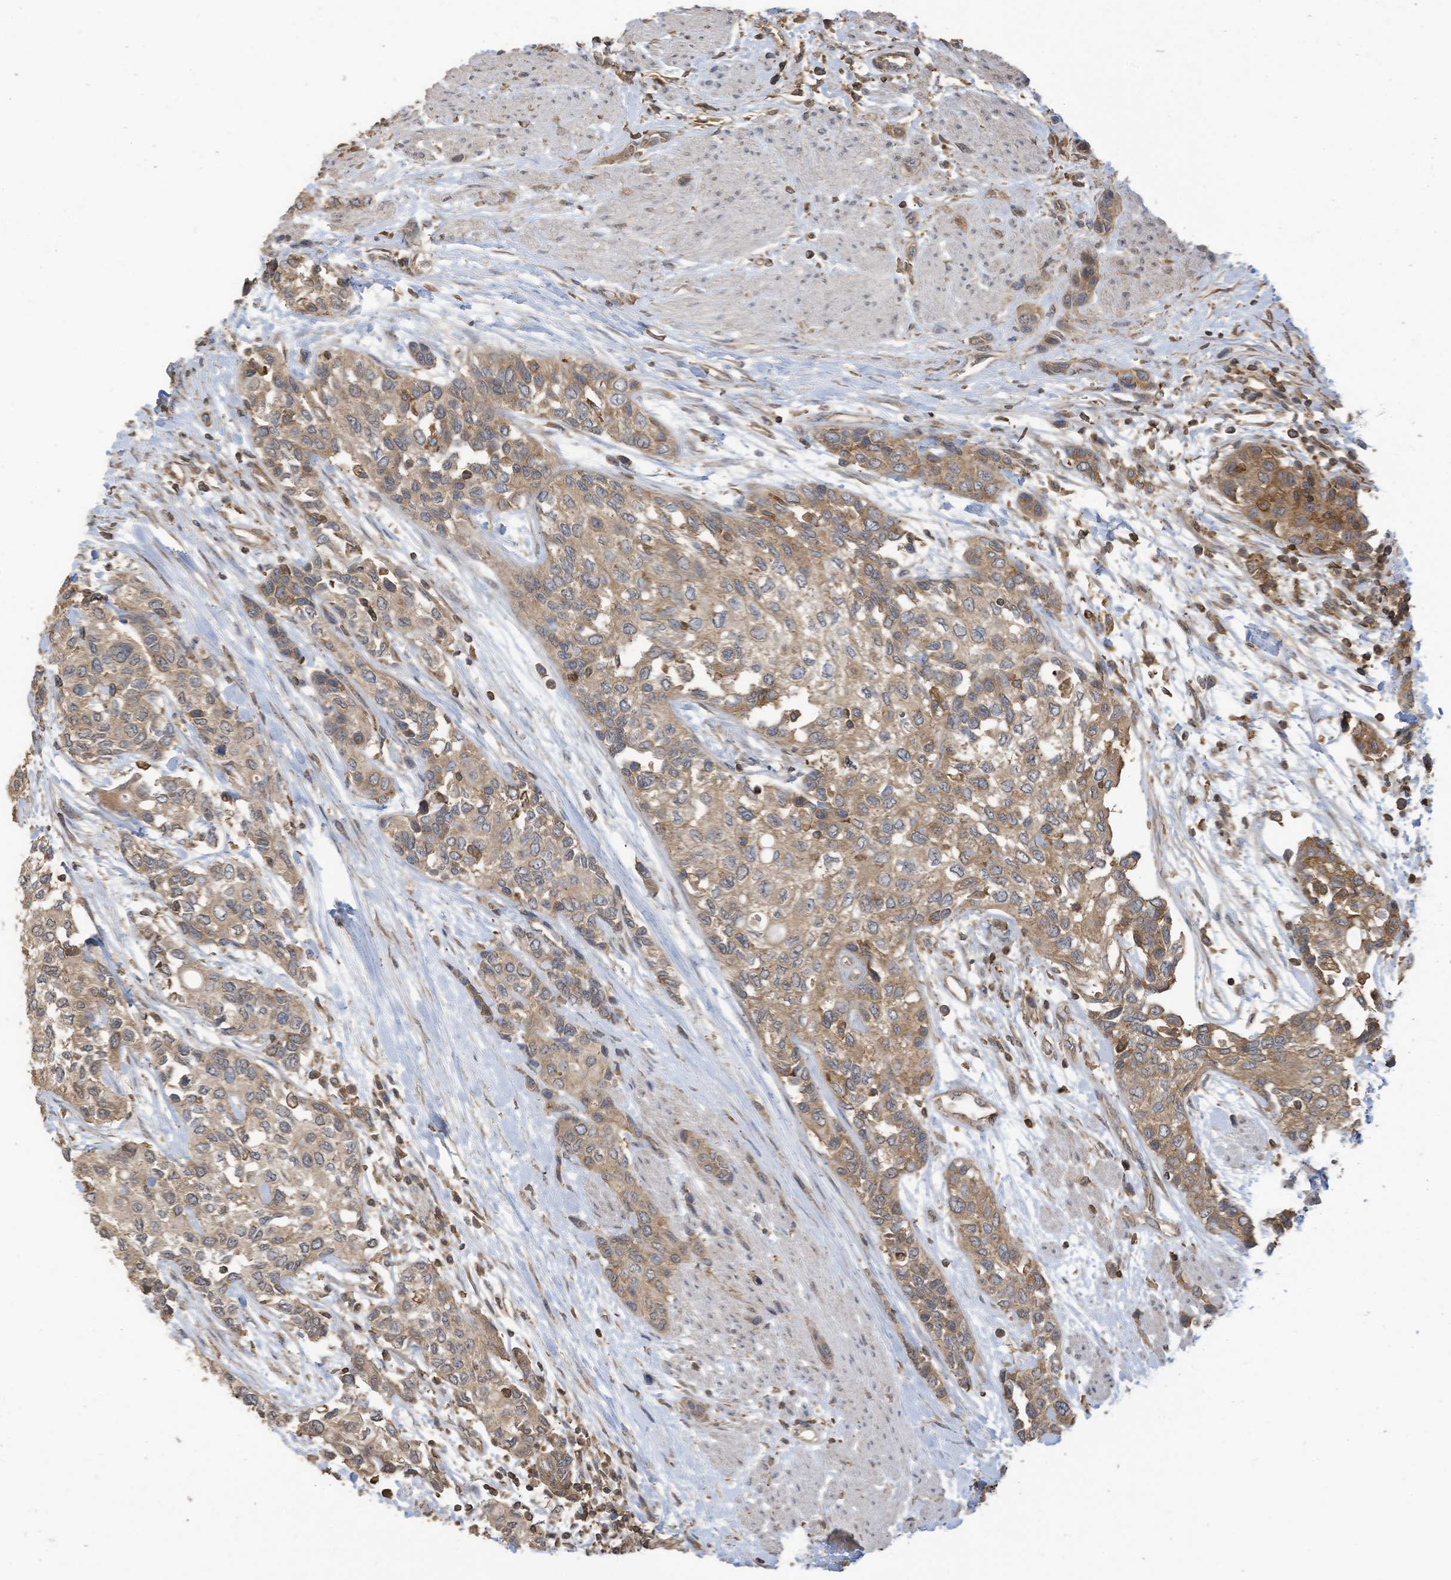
{"staining": {"intensity": "moderate", "quantity": ">75%", "location": "cytoplasmic/membranous"}, "tissue": "urothelial cancer", "cell_type": "Tumor cells", "image_type": "cancer", "snomed": [{"axis": "morphology", "description": "Normal tissue, NOS"}, {"axis": "morphology", "description": "Urothelial carcinoma, High grade"}, {"axis": "topography", "description": "Vascular tissue"}, {"axis": "topography", "description": "Urinary bladder"}], "caption": "About >75% of tumor cells in human urothelial carcinoma (high-grade) display moderate cytoplasmic/membranous protein positivity as visualized by brown immunohistochemical staining.", "gene": "COX10", "patient": {"sex": "female", "age": 56}}